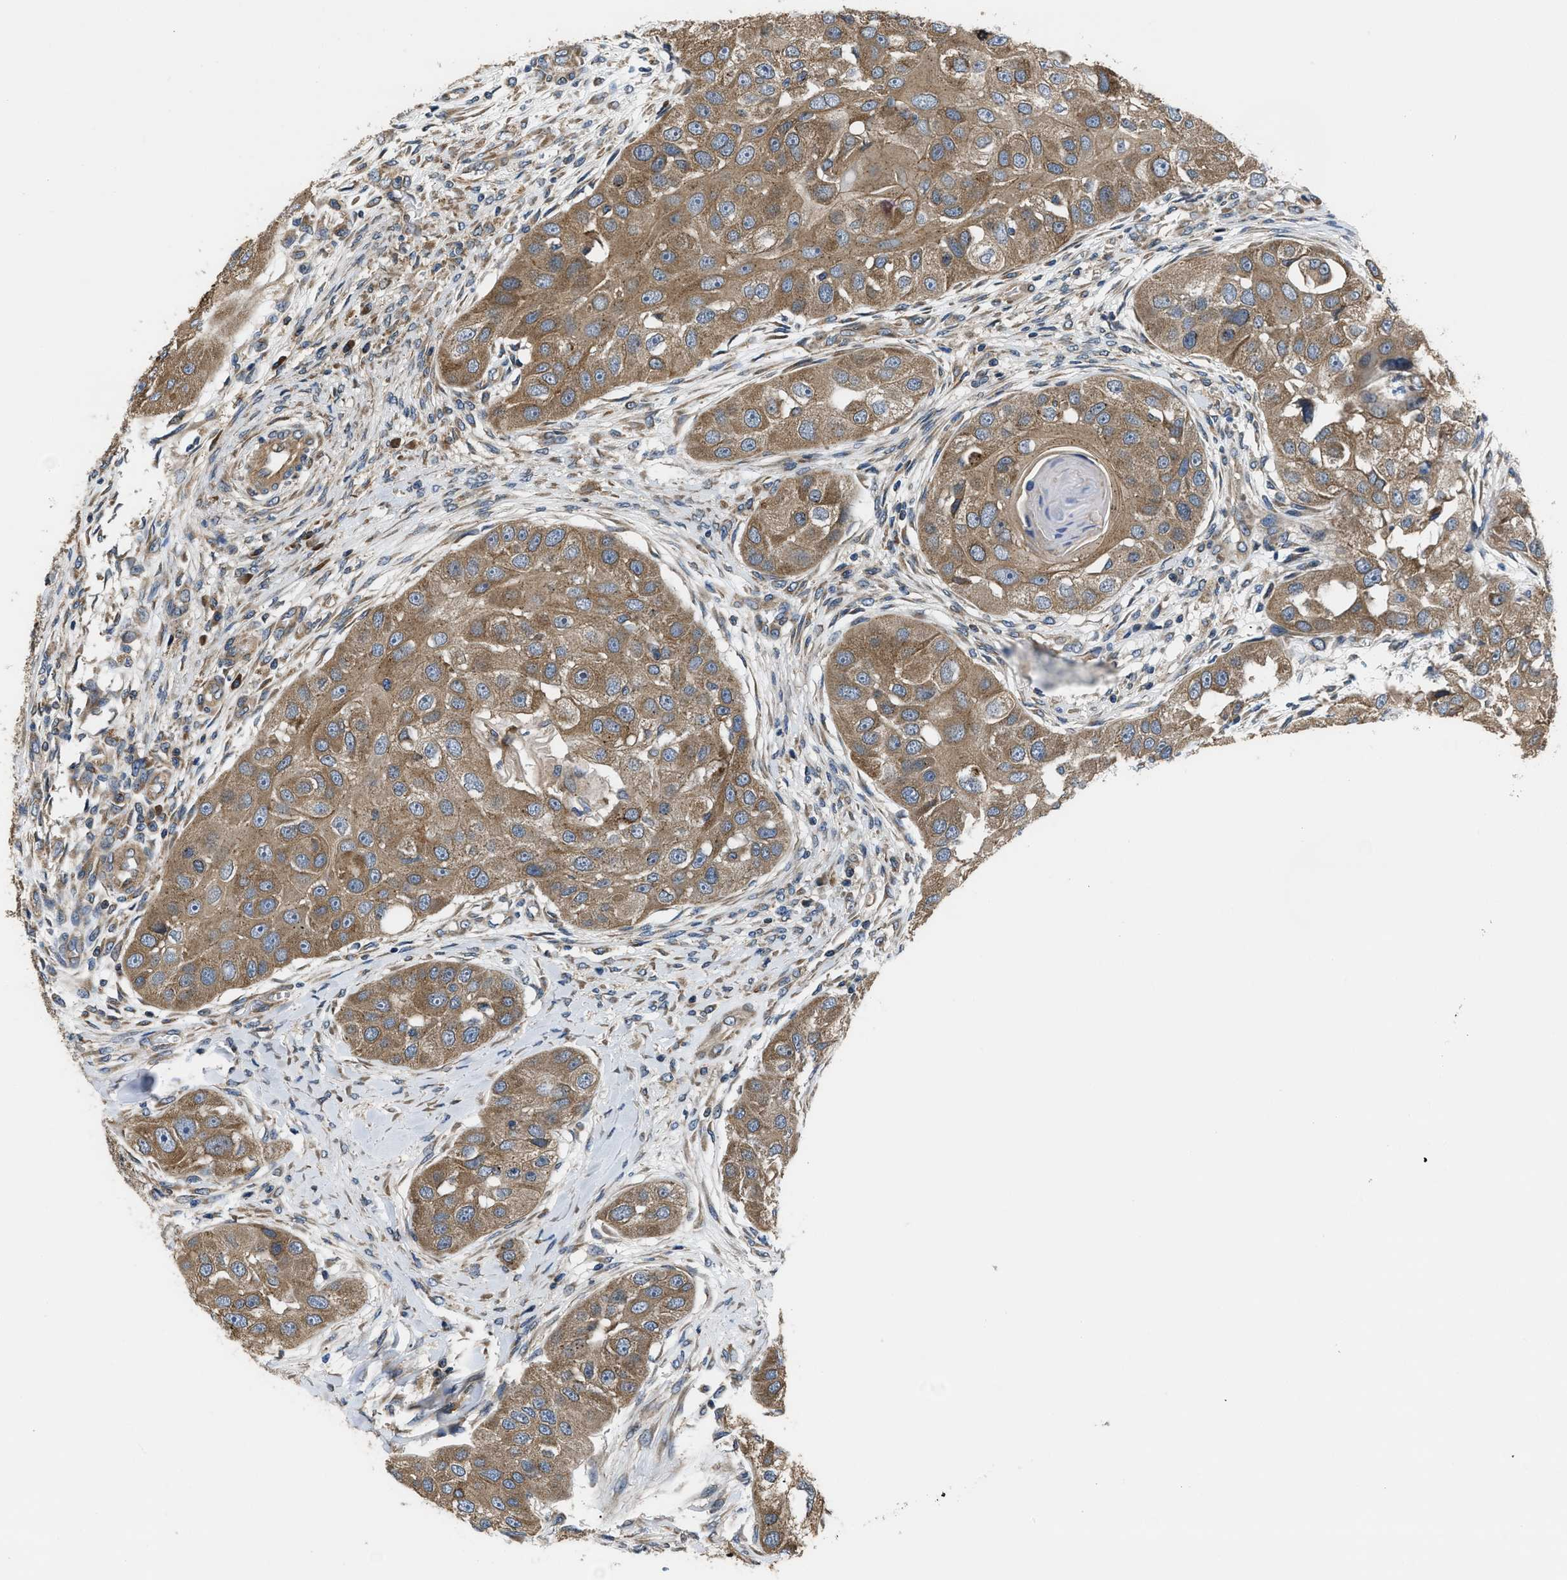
{"staining": {"intensity": "moderate", "quantity": ">75%", "location": "cytoplasmic/membranous"}, "tissue": "head and neck cancer", "cell_type": "Tumor cells", "image_type": "cancer", "snomed": [{"axis": "morphology", "description": "Normal tissue, NOS"}, {"axis": "morphology", "description": "Squamous cell carcinoma, NOS"}, {"axis": "topography", "description": "Skeletal muscle"}, {"axis": "topography", "description": "Head-Neck"}], "caption": "Protein staining of squamous cell carcinoma (head and neck) tissue reveals moderate cytoplasmic/membranous expression in about >75% of tumor cells. Nuclei are stained in blue.", "gene": "CEP128", "patient": {"sex": "male", "age": 51}}